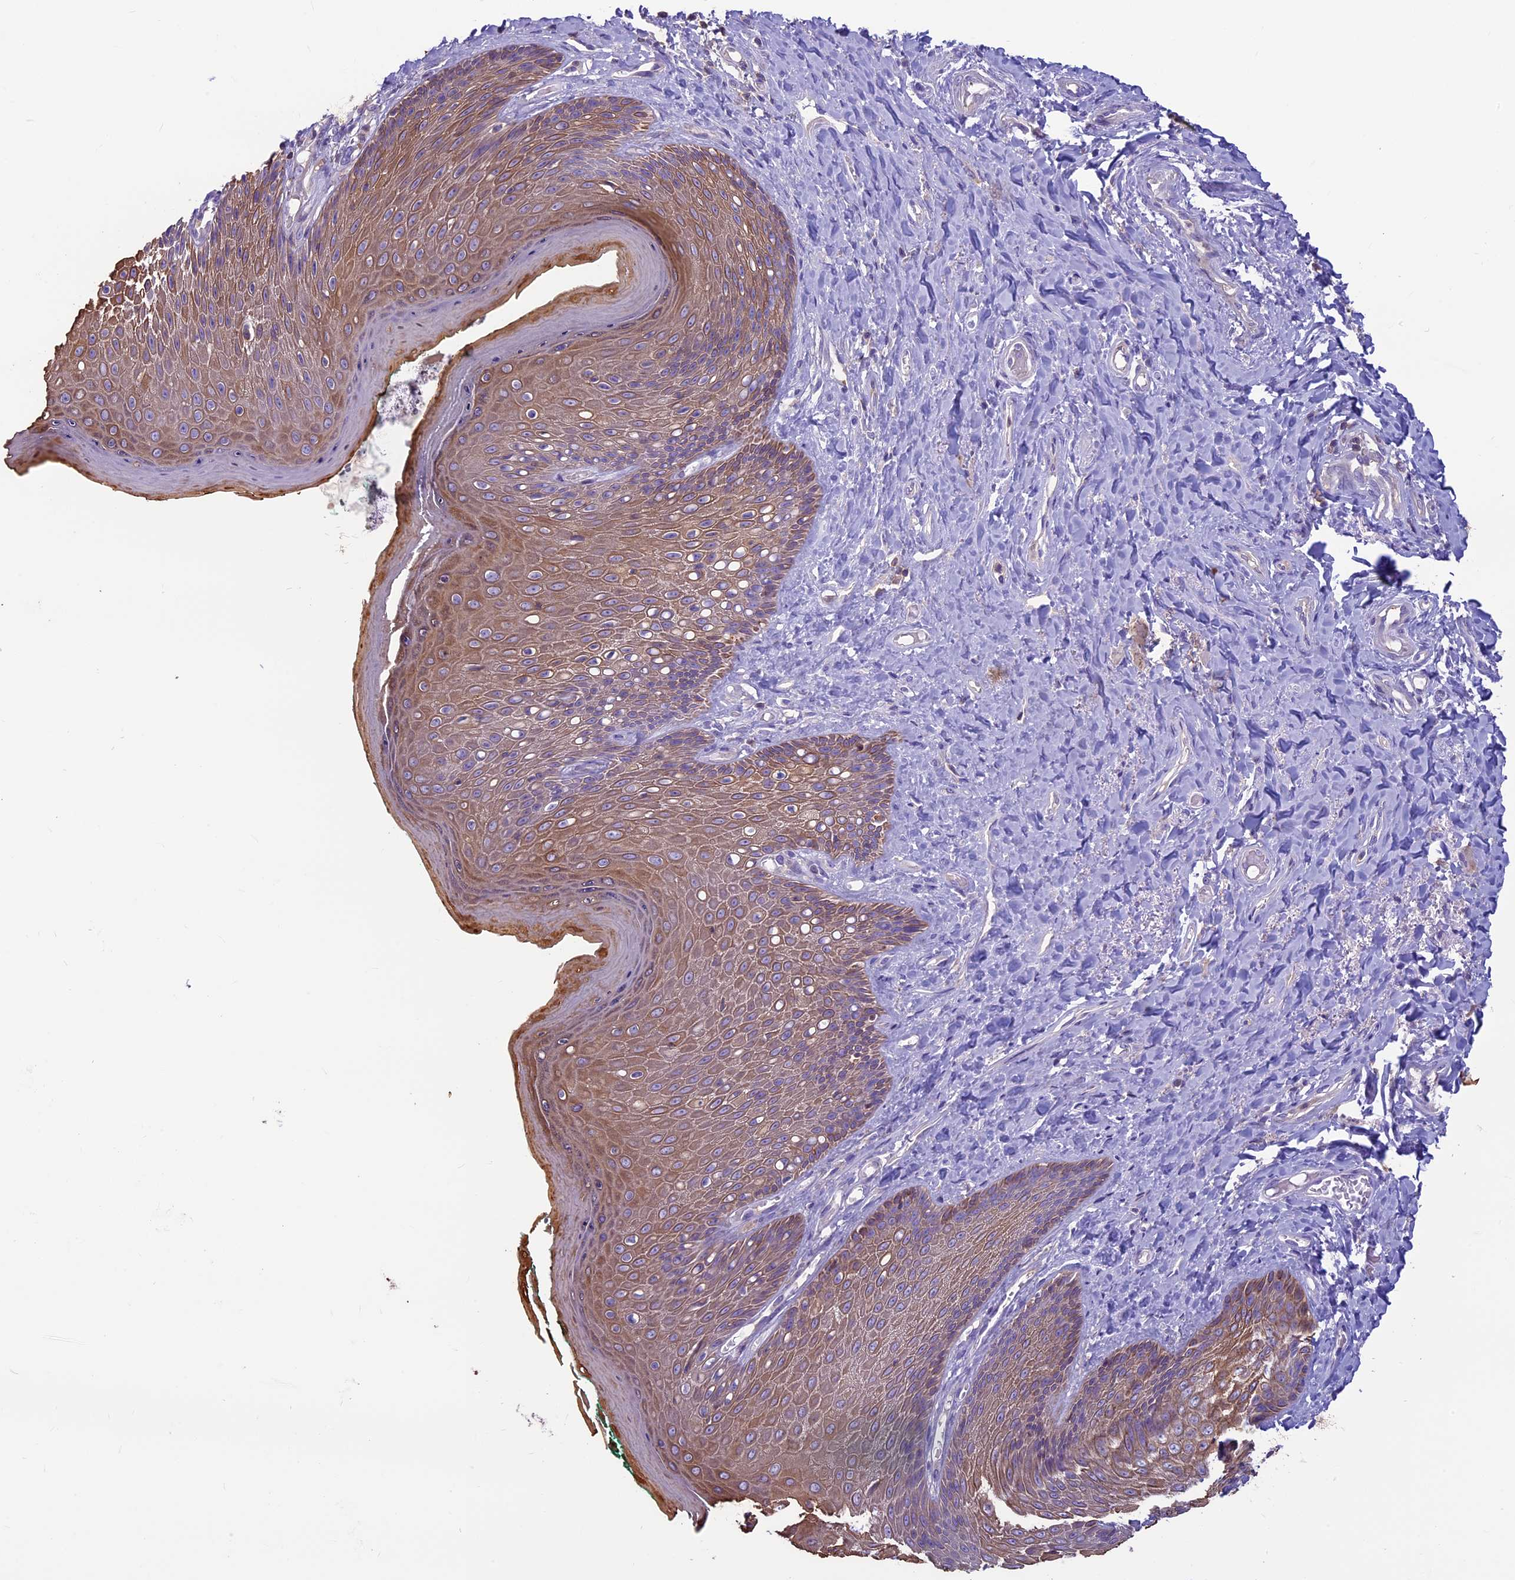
{"staining": {"intensity": "moderate", "quantity": ">75%", "location": "cytoplasmic/membranous"}, "tissue": "skin", "cell_type": "Epidermal cells", "image_type": "normal", "snomed": [{"axis": "morphology", "description": "Normal tissue, NOS"}, {"axis": "topography", "description": "Anal"}], "caption": "Immunohistochemical staining of normal human skin demonstrates >75% levels of moderate cytoplasmic/membranous protein positivity in approximately >75% of epidermal cells.", "gene": "CDAN1", "patient": {"sex": "male", "age": 78}}